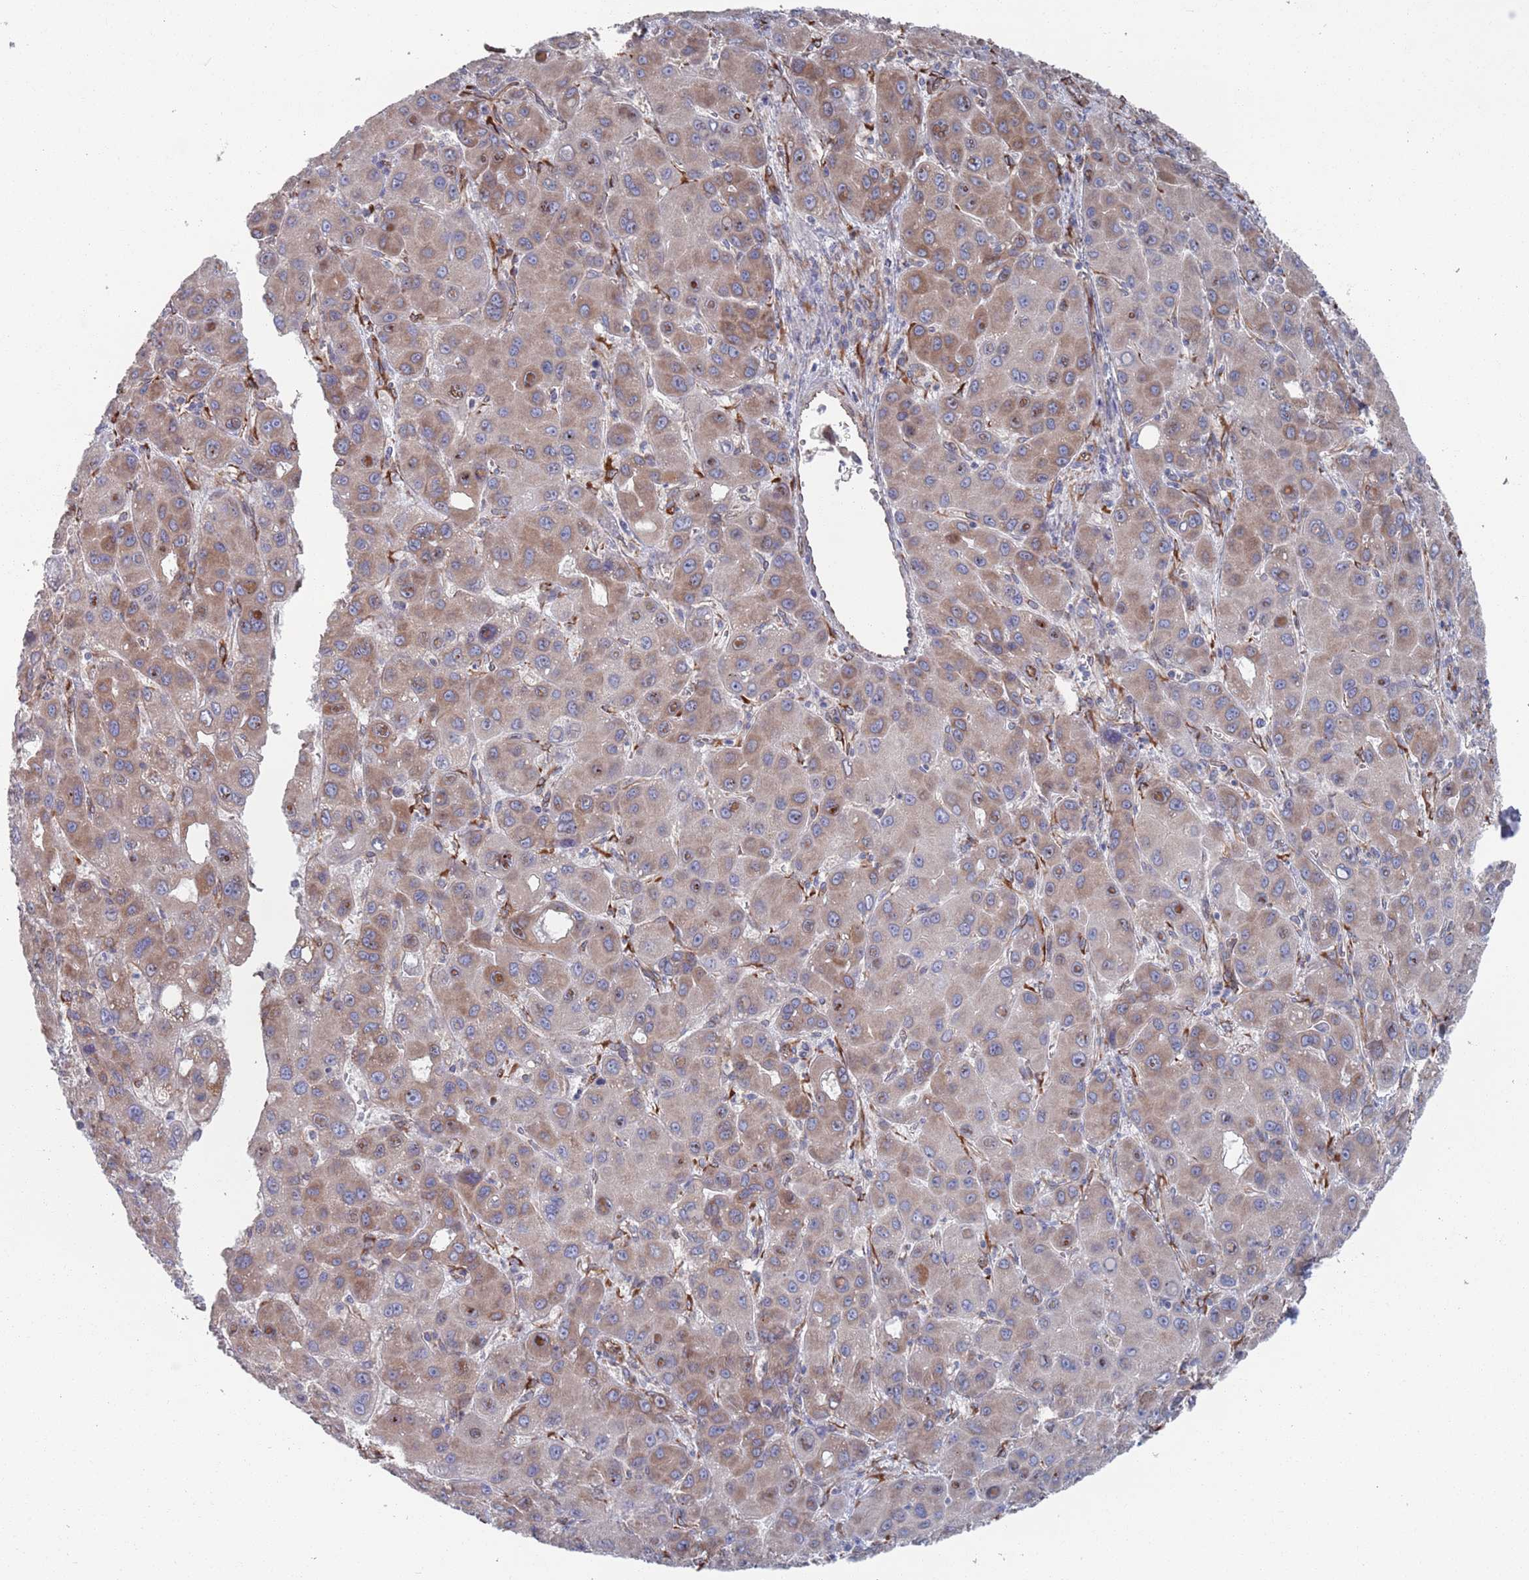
{"staining": {"intensity": "moderate", "quantity": "25%-75%", "location": "cytoplasmic/membranous"}, "tissue": "liver cancer", "cell_type": "Tumor cells", "image_type": "cancer", "snomed": [{"axis": "morphology", "description": "Carcinoma, Hepatocellular, NOS"}, {"axis": "topography", "description": "Liver"}], "caption": "Immunohistochemical staining of human hepatocellular carcinoma (liver) reveals medium levels of moderate cytoplasmic/membranous protein positivity in approximately 25%-75% of tumor cells.", "gene": "CCDC106", "patient": {"sex": "male", "age": 55}}